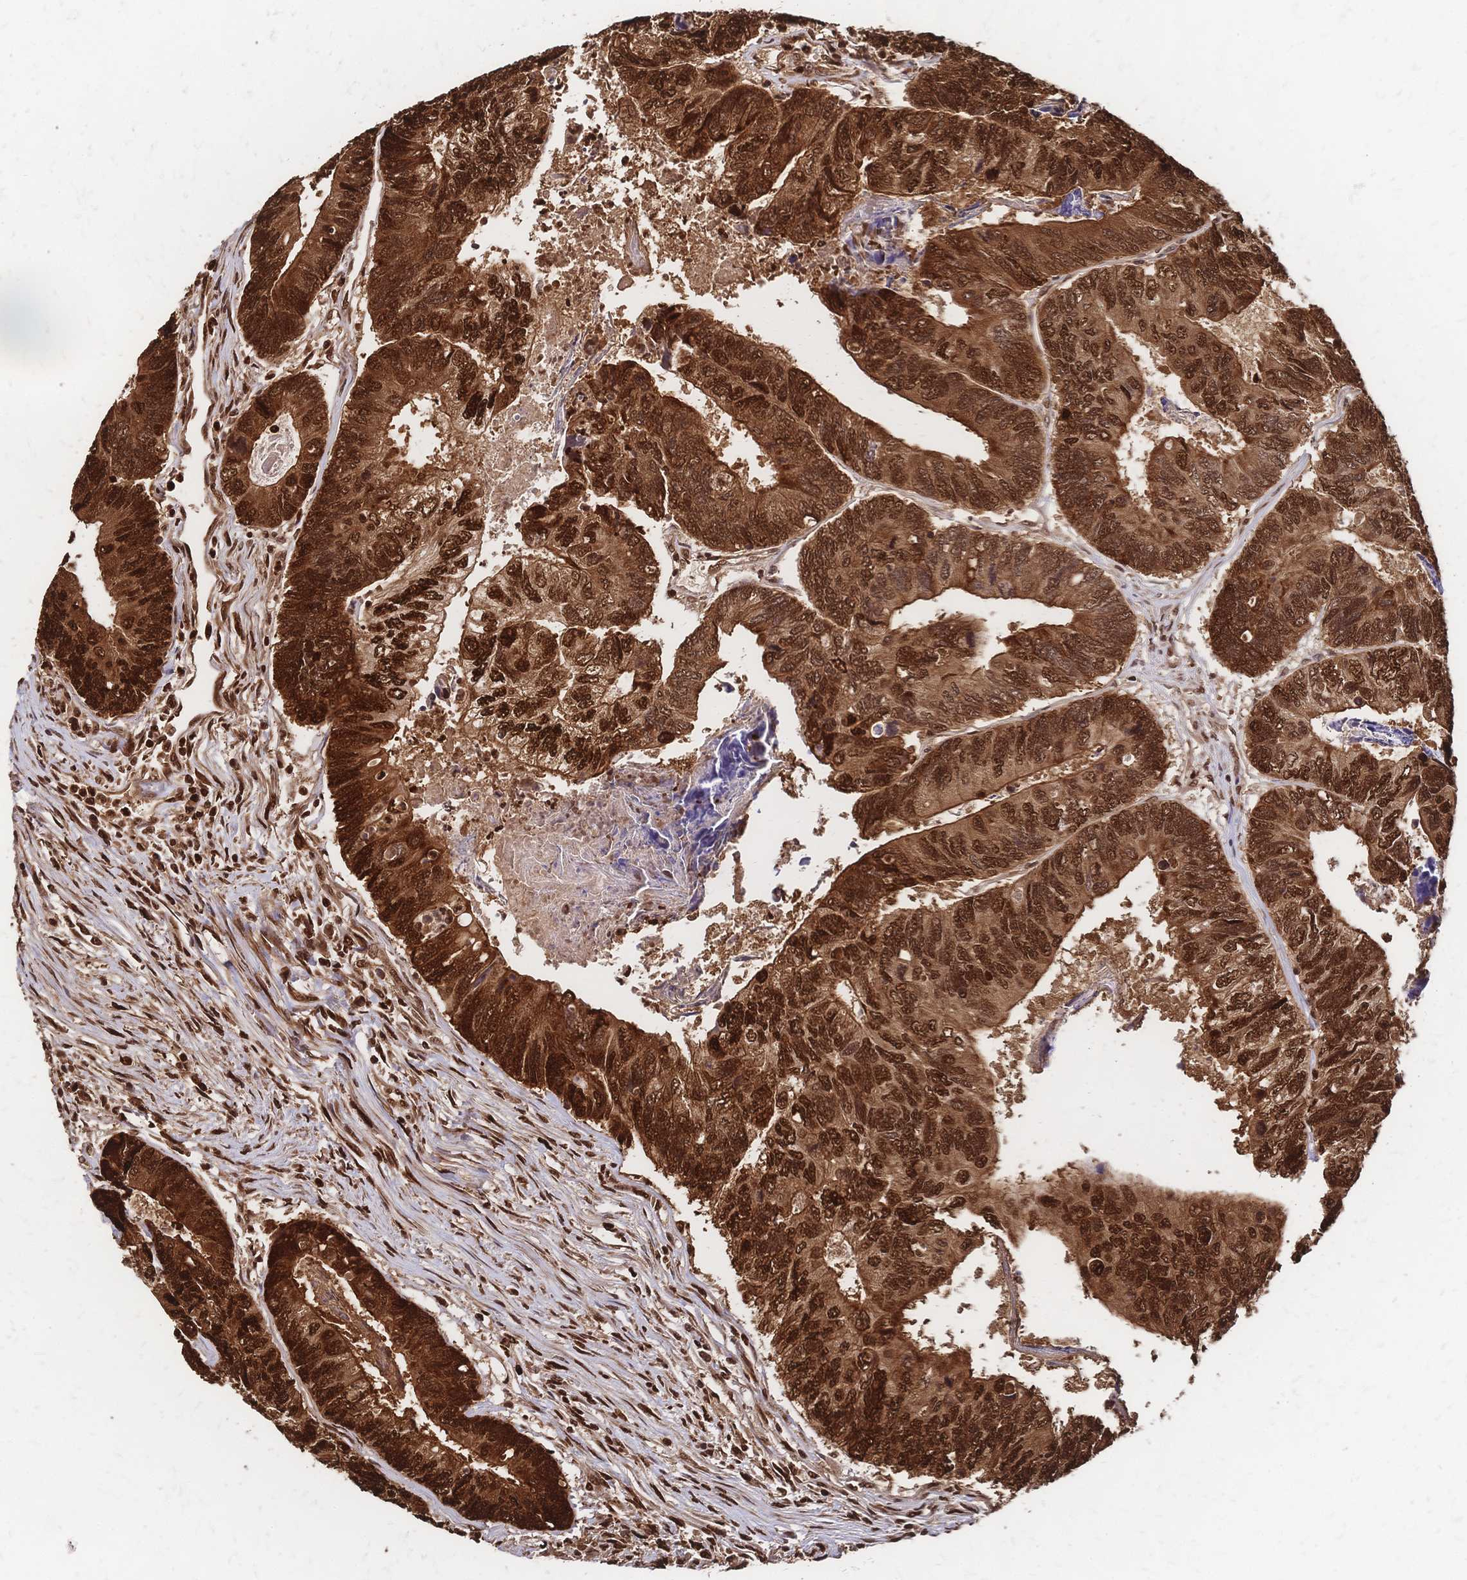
{"staining": {"intensity": "strong", "quantity": ">75%", "location": "cytoplasmic/membranous,nuclear"}, "tissue": "colorectal cancer", "cell_type": "Tumor cells", "image_type": "cancer", "snomed": [{"axis": "morphology", "description": "Adenocarcinoma, NOS"}, {"axis": "topography", "description": "Colon"}], "caption": "A histopathology image of human adenocarcinoma (colorectal) stained for a protein demonstrates strong cytoplasmic/membranous and nuclear brown staining in tumor cells.", "gene": "HDGF", "patient": {"sex": "female", "age": 67}}